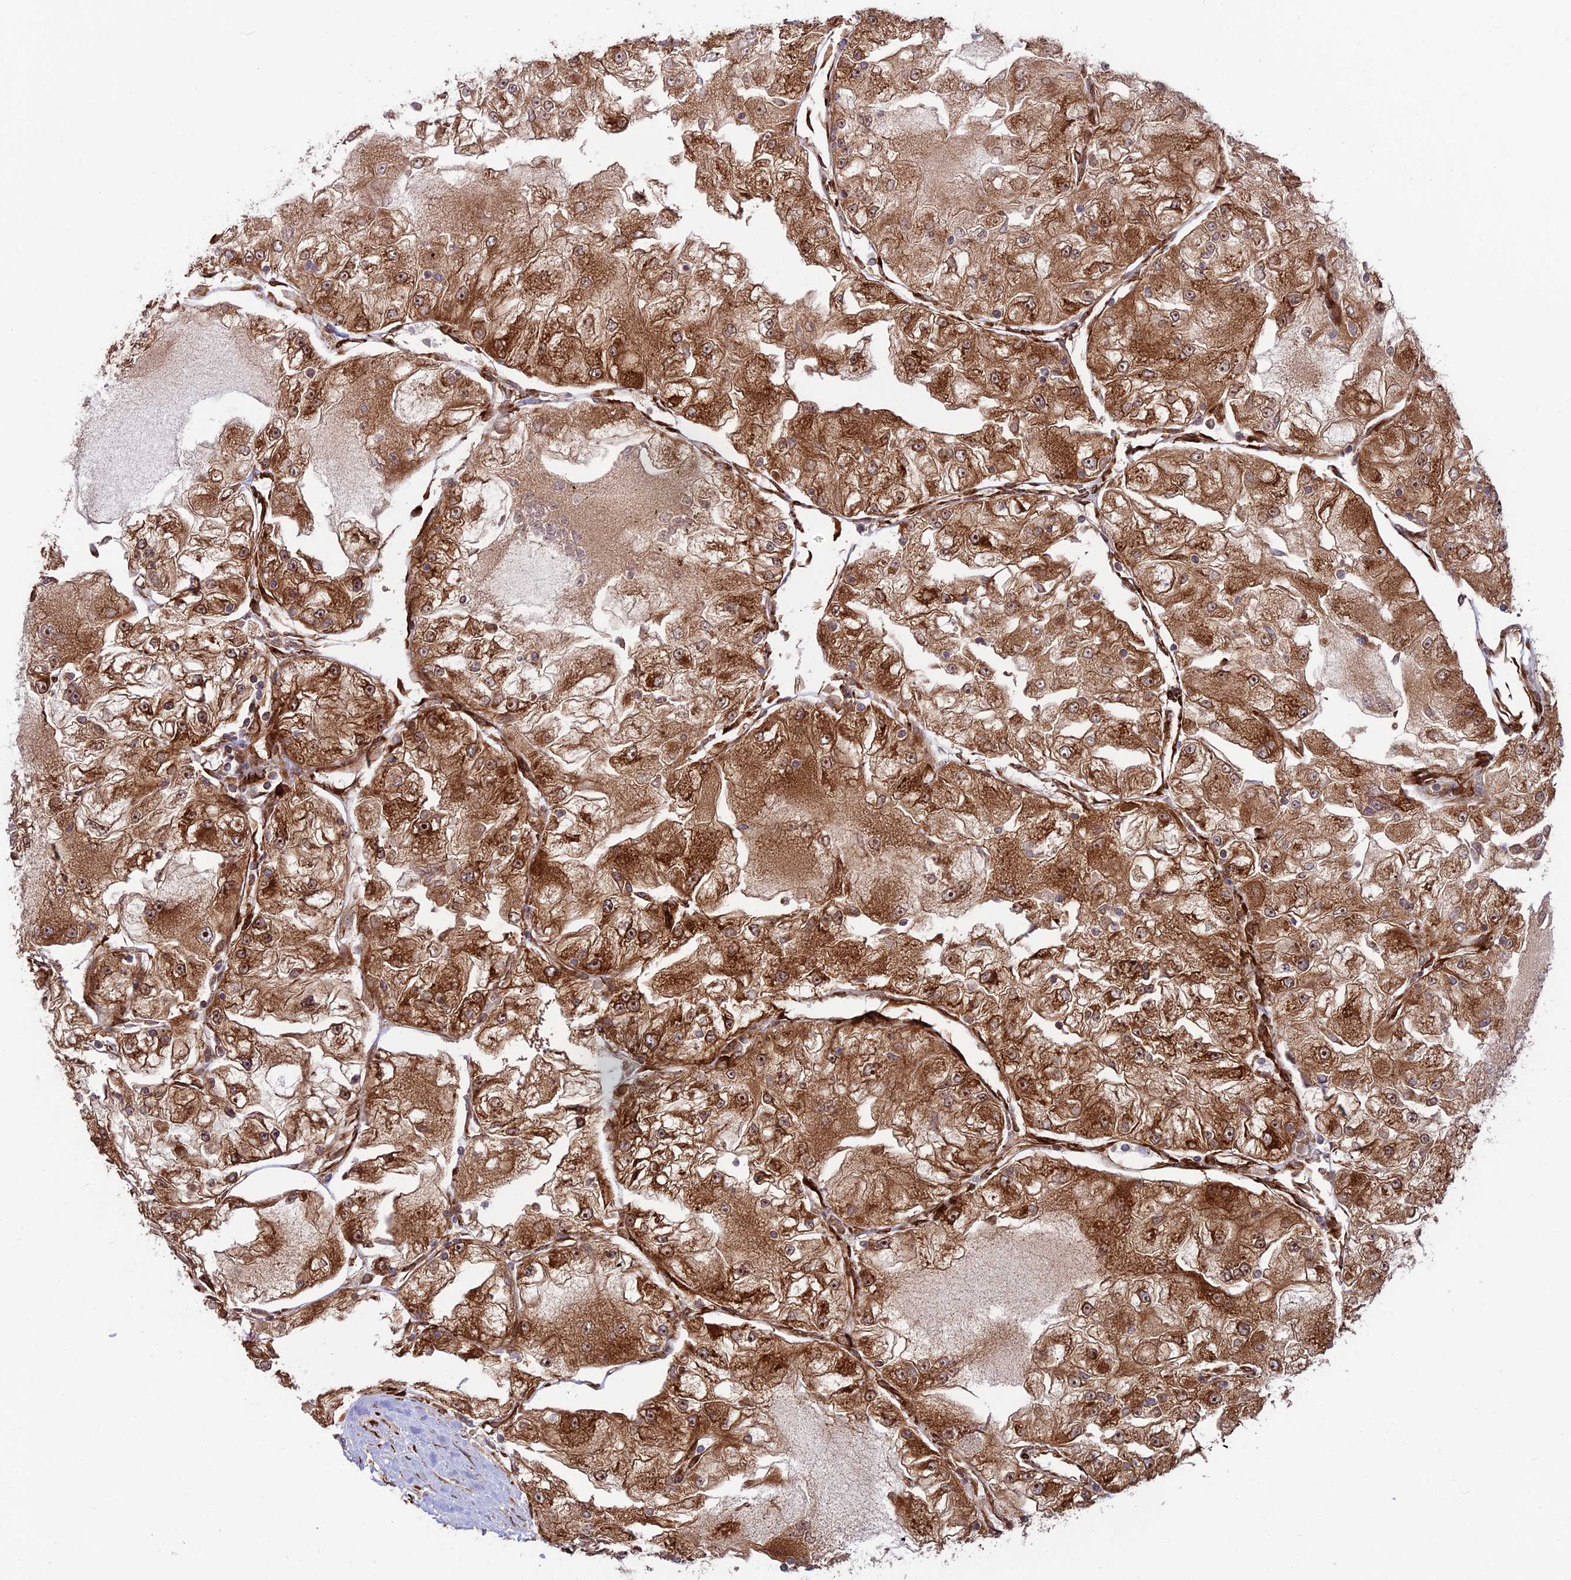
{"staining": {"intensity": "strong", "quantity": ">75%", "location": "cytoplasmic/membranous,nuclear"}, "tissue": "renal cancer", "cell_type": "Tumor cells", "image_type": "cancer", "snomed": [{"axis": "morphology", "description": "Adenocarcinoma, NOS"}, {"axis": "topography", "description": "Kidney"}], "caption": "High-magnification brightfield microscopy of renal adenocarcinoma stained with DAB (brown) and counterstained with hematoxylin (blue). tumor cells exhibit strong cytoplasmic/membranous and nuclear staining is present in approximately>75% of cells.", "gene": "CRTAP", "patient": {"sex": "female", "age": 72}}